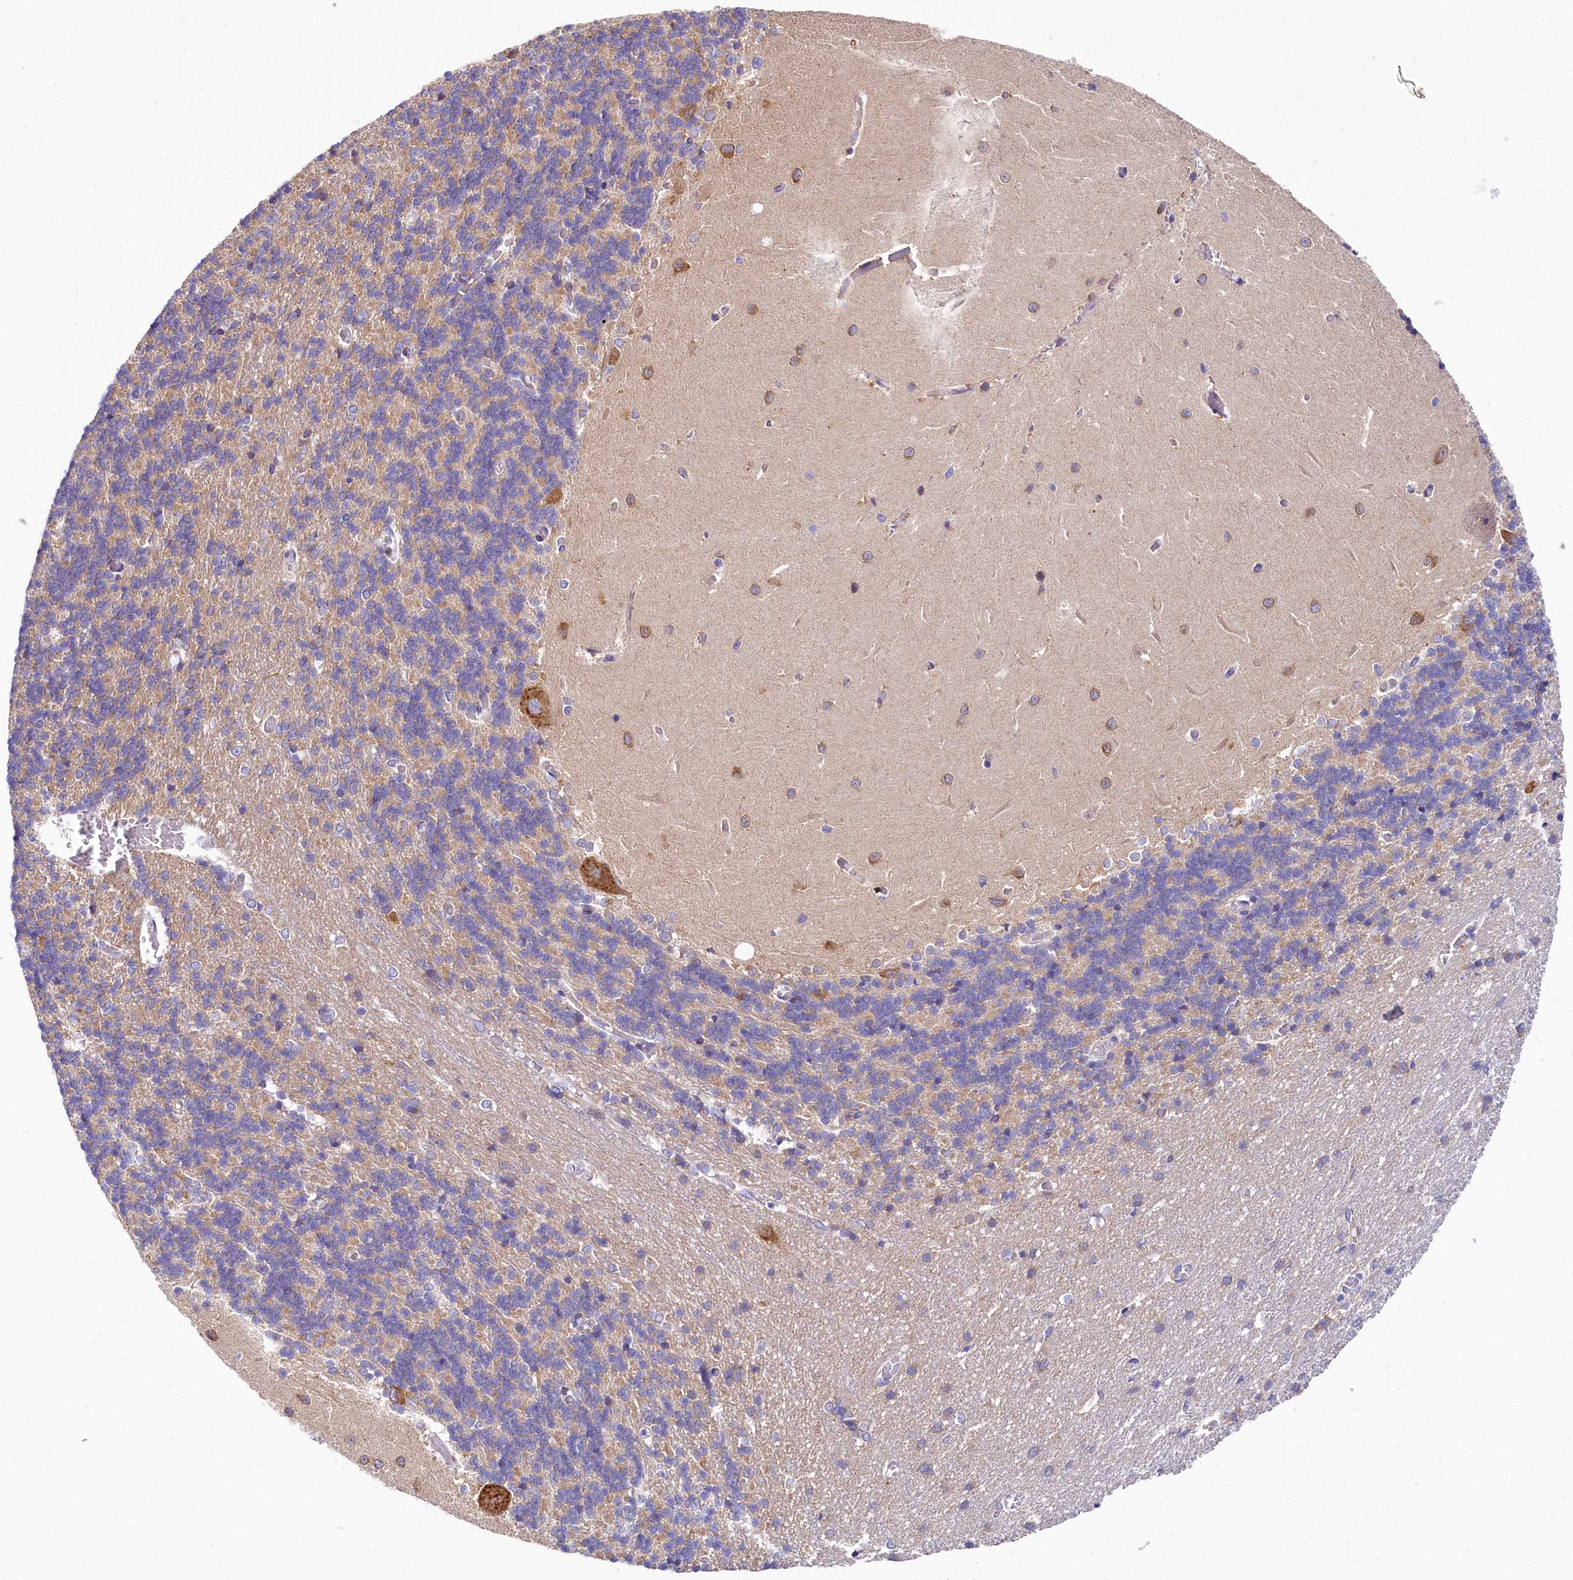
{"staining": {"intensity": "moderate", "quantity": "25%-75%", "location": "cytoplasmic/membranous"}, "tissue": "cerebellum", "cell_type": "Cells in granular layer", "image_type": "normal", "snomed": [{"axis": "morphology", "description": "Normal tissue, NOS"}, {"axis": "topography", "description": "Cerebellum"}], "caption": "This histopathology image displays IHC staining of unremarkable cerebellum, with medium moderate cytoplasmic/membranous expression in approximately 25%-75% of cells in granular layer.", "gene": "QARS1", "patient": {"sex": "male", "age": 37}}